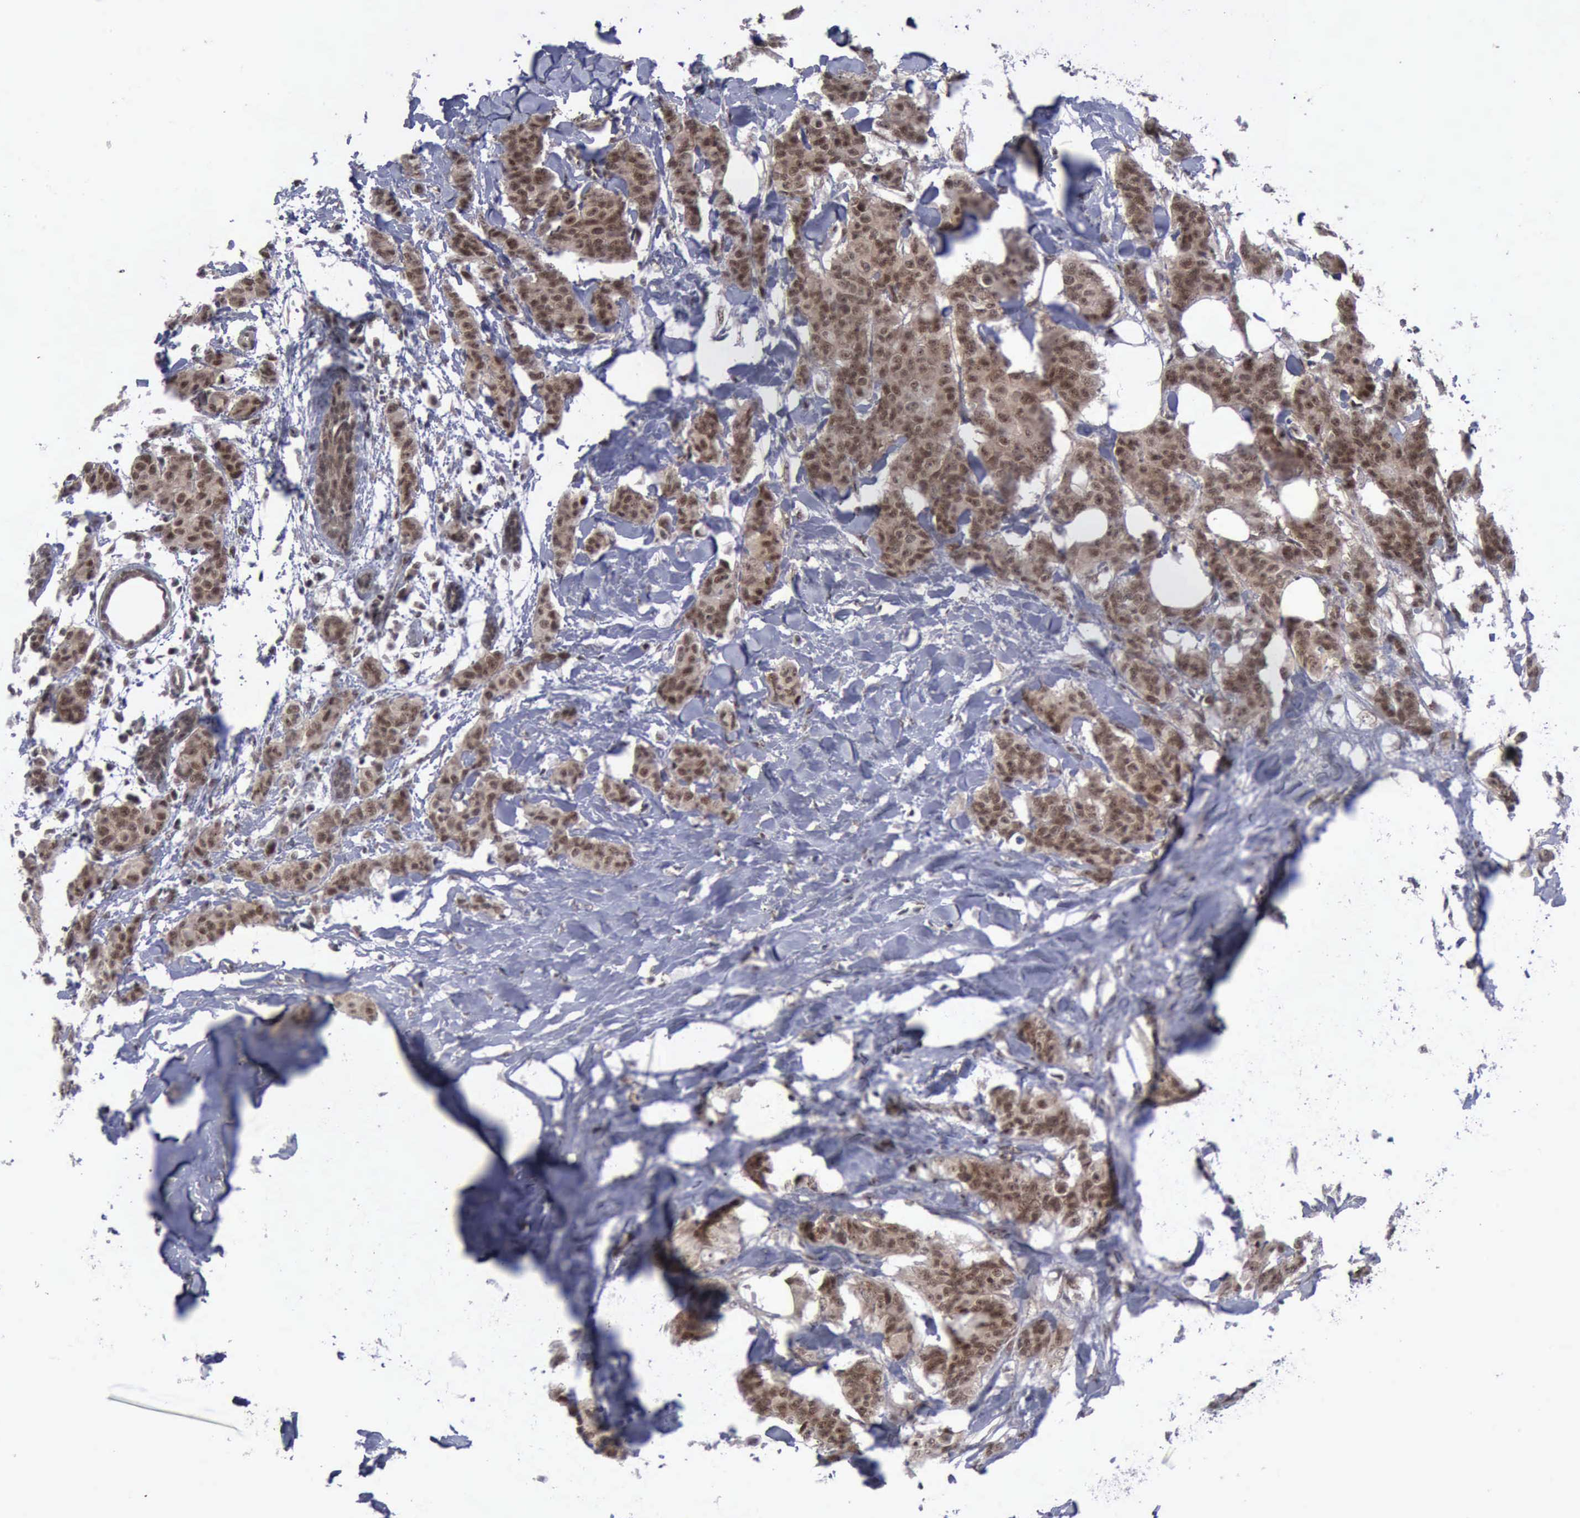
{"staining": {"intensity": "strong", "quantity": ">75%", "location": "cytoplasmic/membranous,nuclear"}, "tissue": "breast cancer", "cell_type": "Tumor cells", "image_type": "cancer", "snomed": [{"axis": "morphology", "description": "Duct carcinoma"}, {"axis": "topography", "description": "Breast"}], "caption": "High-power microscopy captured an IHC histopathology image of breast cancer, revealing strong cytoplasmic/membranous and nuclear expression in about >75% of tumor cells.", "gene": "ATM", "patient": {"sex": "female", "age": 40}}